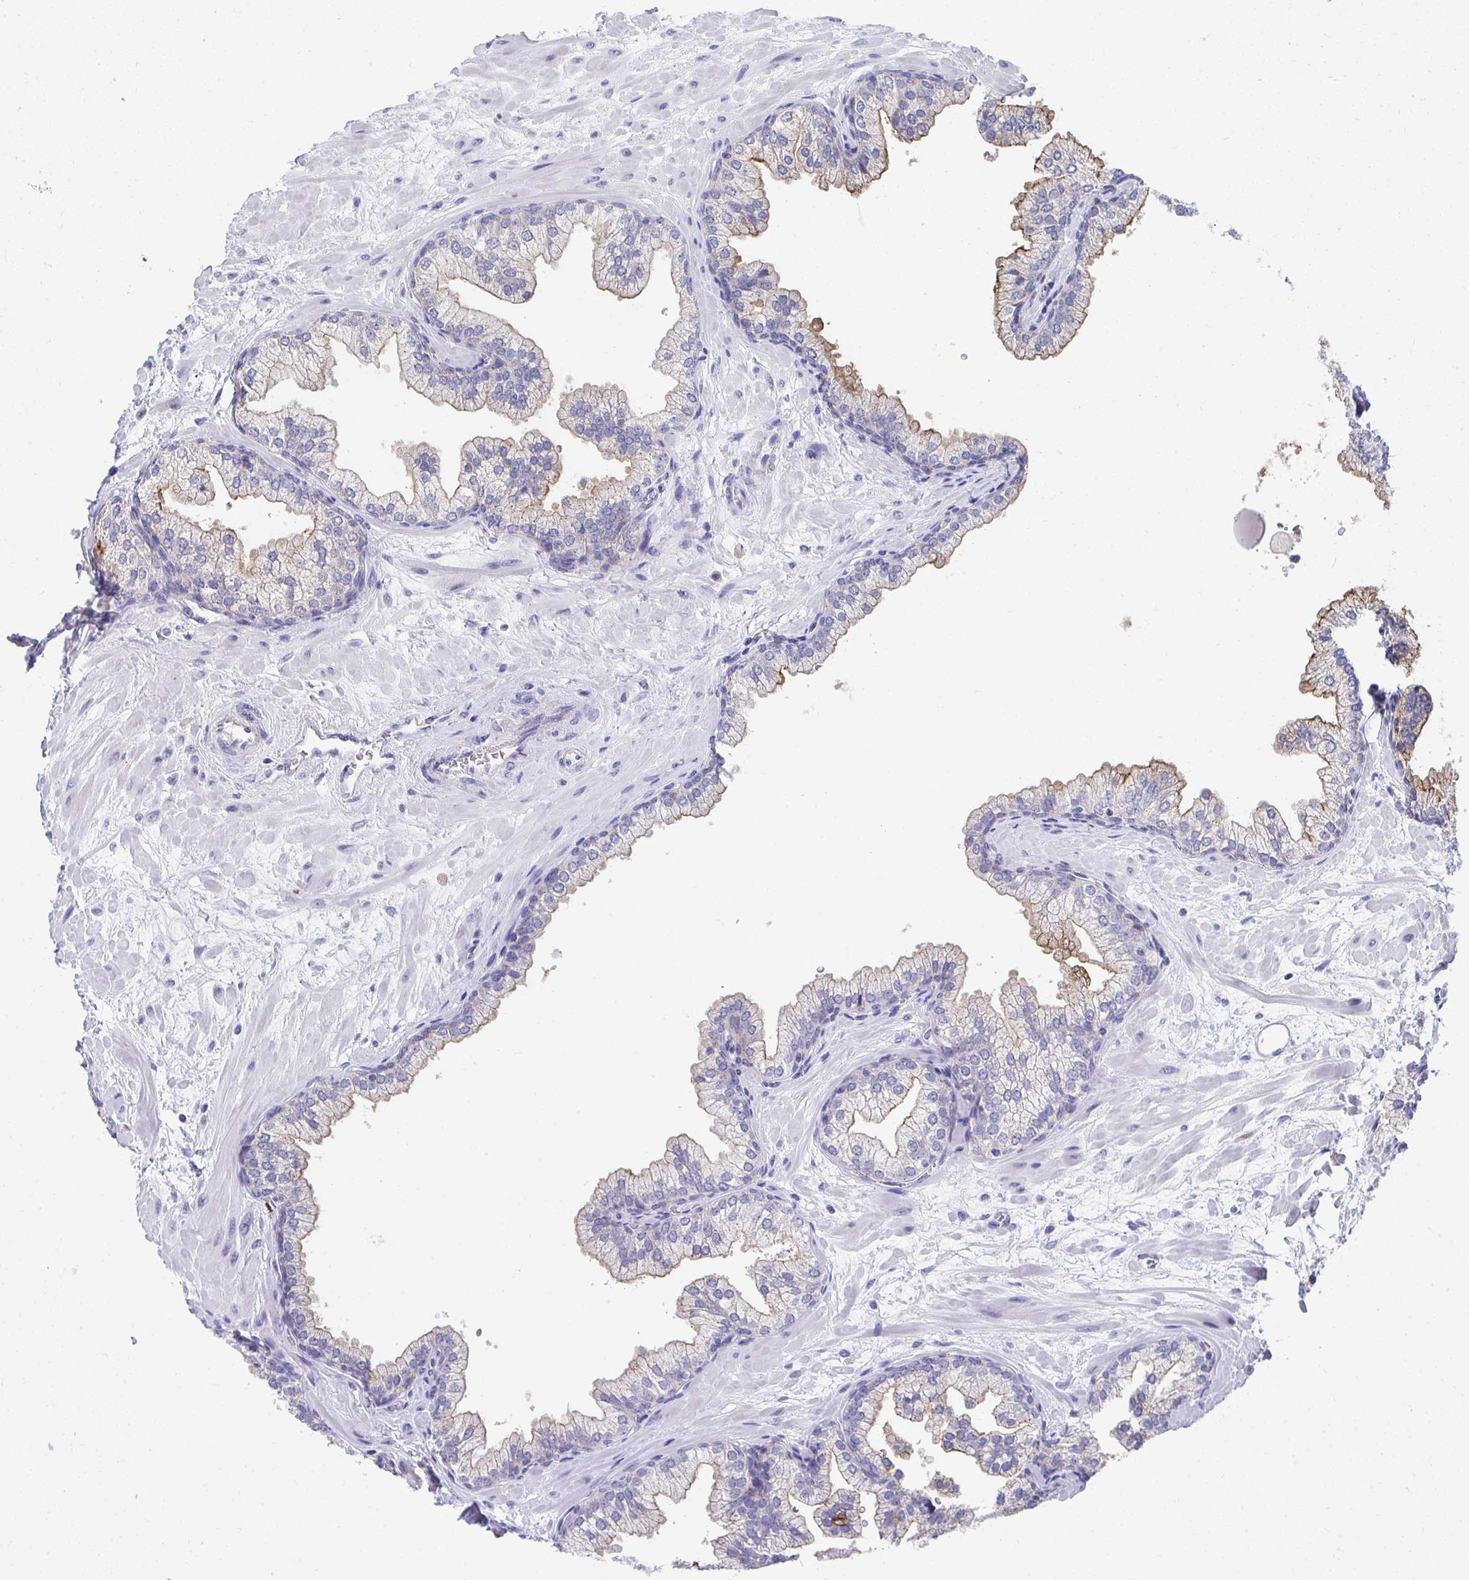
{"staining": {"intensity": "moderate", "quantity": "25%-75%", "location": "cytoplasmic/membranous"}, "tissue": "prostate", "cell_type": "Glandular cells", "image_type": "normal", "snomed": [{"axis": "morphology", "description": "Normal tissue, NOS"}, {"axis": "topography", "description": "Prostate"}, {"axis": "topography", "description": "Peripheral nerve tissue"}], "caption": "Immunohistochemistry (DAB (3,3'-diaminobenzidine)) staining of benign prostate demonstrates moderate cytoplasmic/membranous protein positivity in approximately 25%-75% of glandular cells.", "gene": "TMPRSS2", "patient": {"sex": "male", "age": 61}}